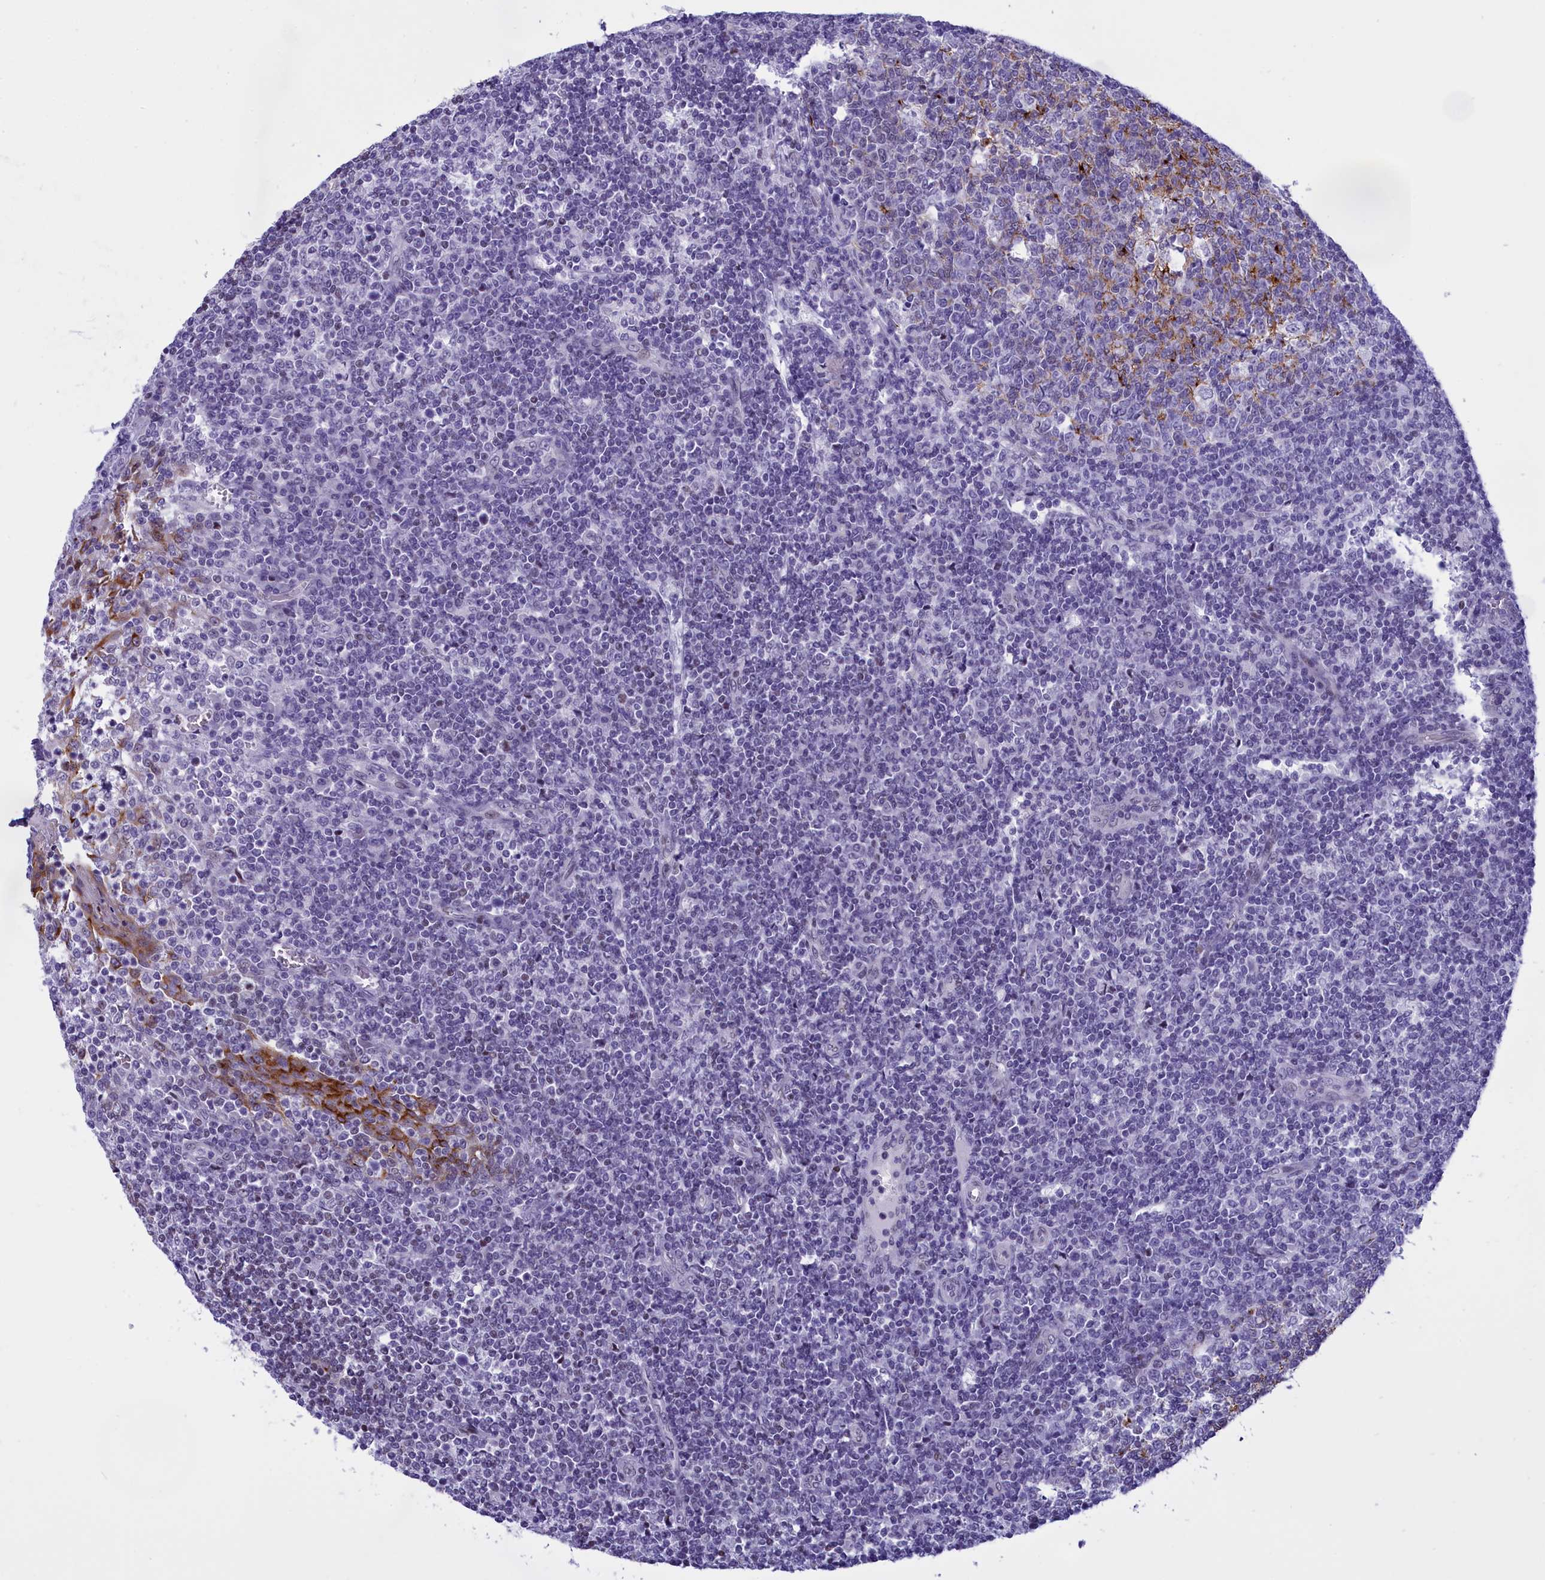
{"staining": {"intensity": "weak", "quantity": "<25%", "location": "cytoplasmic/membranous"}, "tissue": "tonsil", "cell_type": "Germinal center cells", "image_type": "normal", "snomed": [{"axis": "morphology", "description": "Normal tissue, NOS"}, {"axis": "topography", "description": "Tonsil"}], "caption": "Germinal center cells show no significant staining in benign tonsil.", "gene": "SPIRE2", "patient": {"sex": "female", "age": 19}}